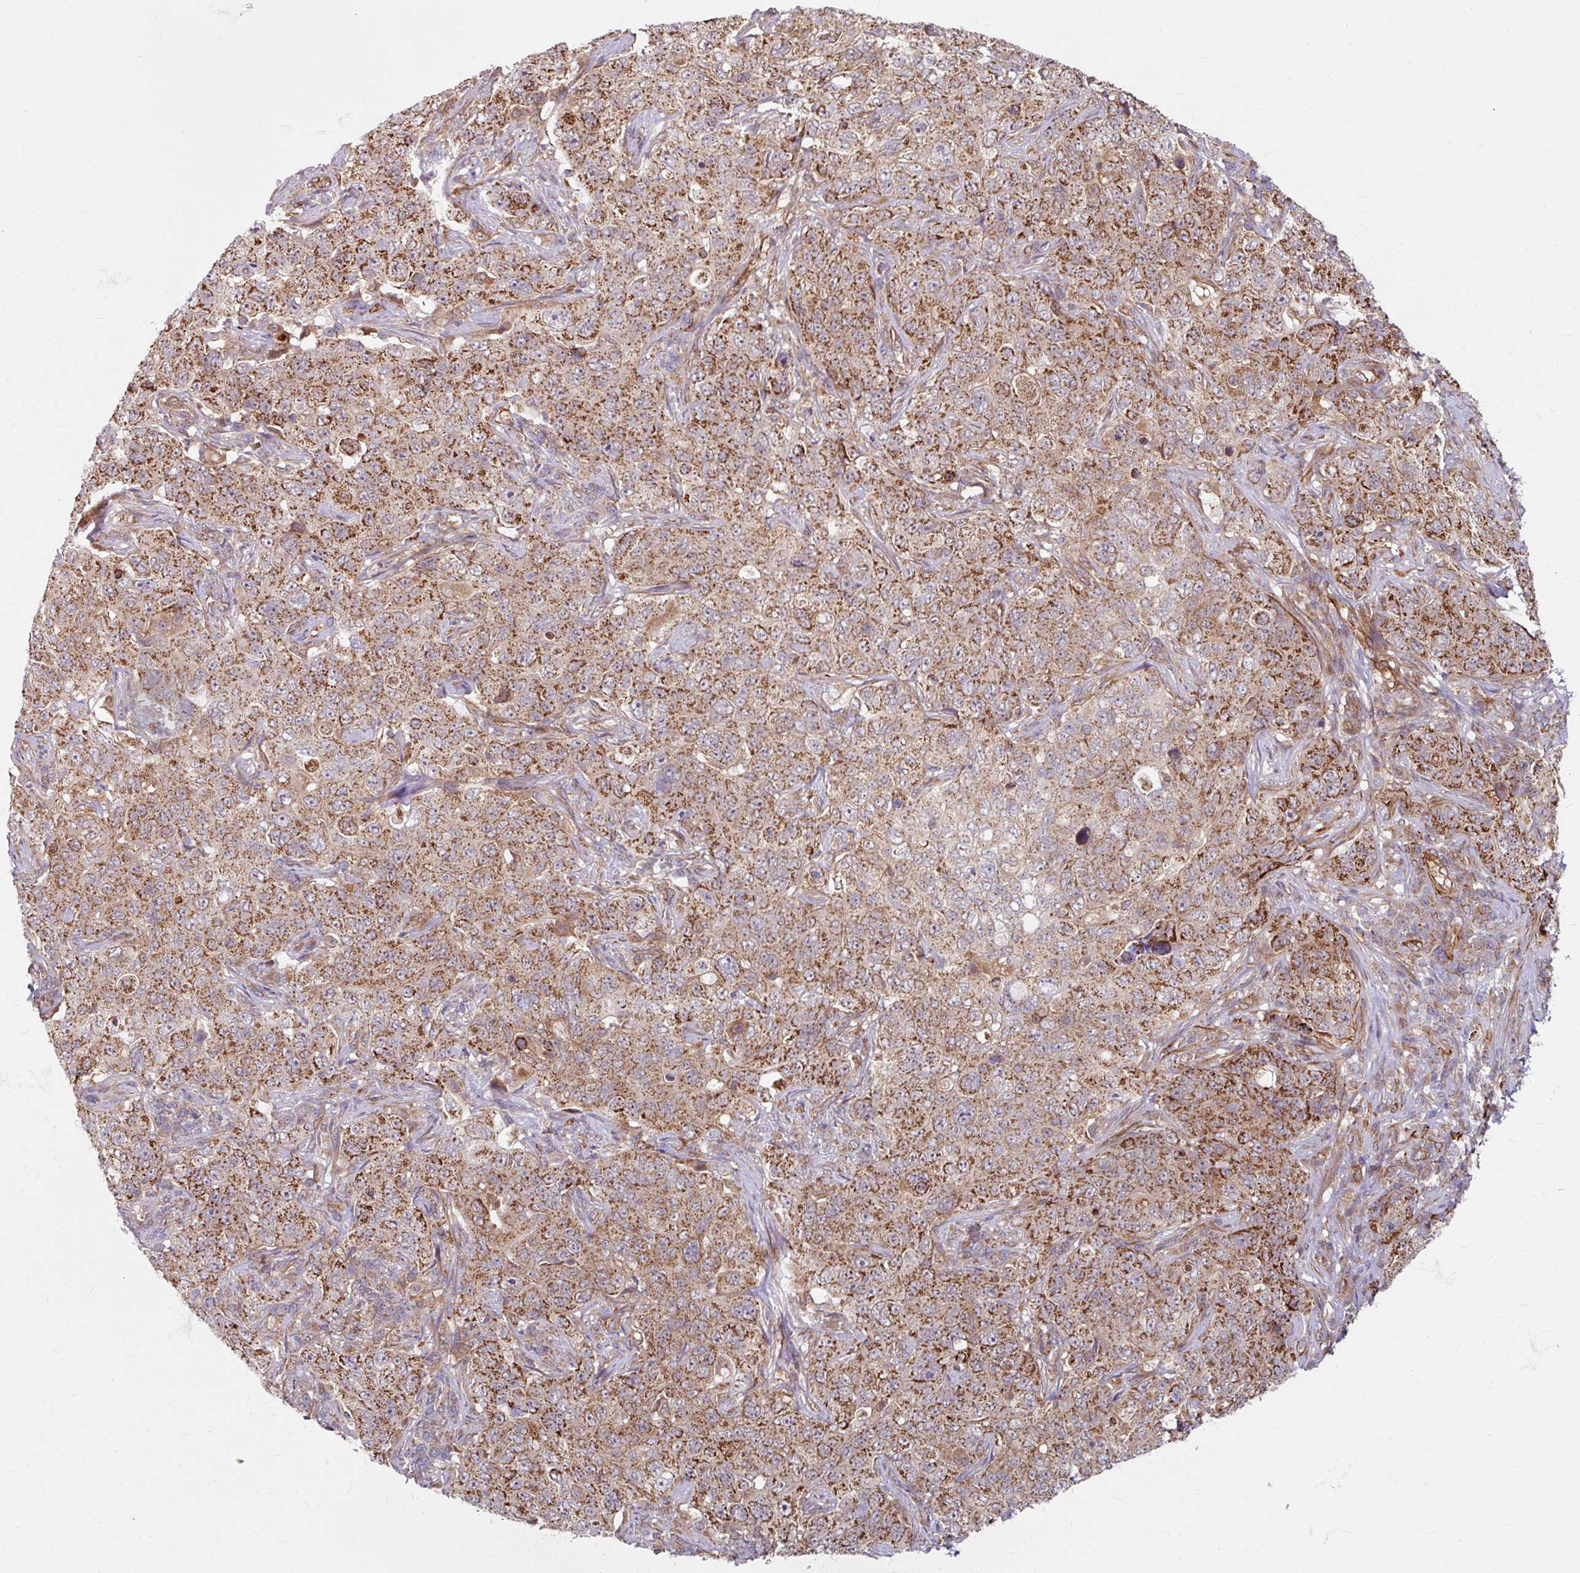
{"staining": {"intensity": "moderate", "quantity": ">75%", "location": "cytoplasmic/membranous"}, "tissue": "pancreatic cancer", "cell_type": "Tumor cells", "image_type": "cancer", "snomed": [{"axis": "morphology", "description": "Adenocarcinoma, NOS"}, {"axis": "topography", "description": "Pancreas"}], "caption": "Immunohistochemical staining of pancreatic adenocarcinoma displays moderate cytoplasmic/membranous protein staining in approximately >75% of tumor cells.", "gene": "DAAM2", "patient": {"sex": "male", "age": 68}}